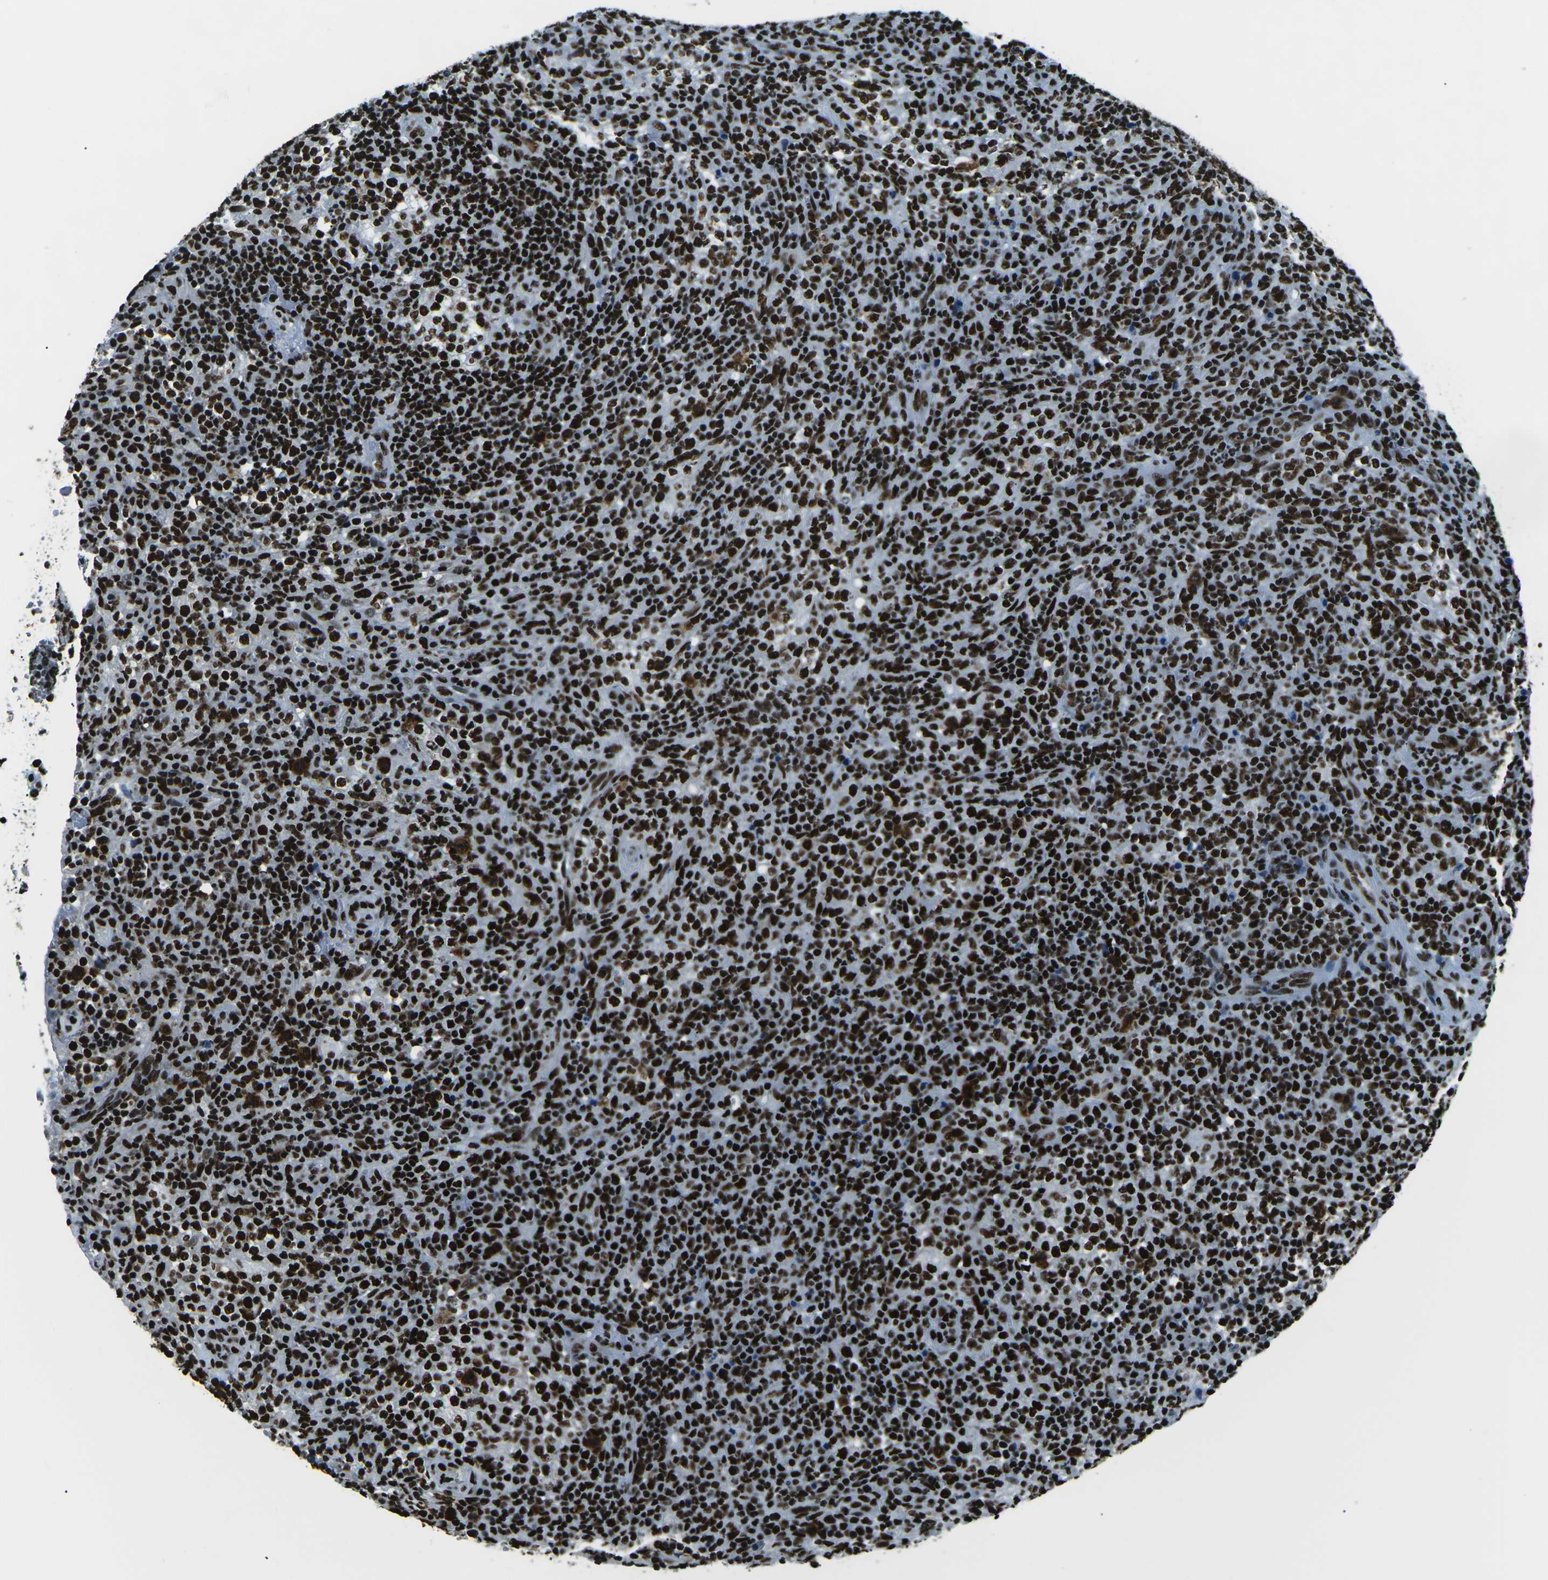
{"staining": {"intensity": "strong", "quantity": ">75%", "location": "nuclear"}, "tissue": "lymphoma", "cell_type": "Tumor cells", "image_type": "cancer", "snomed": [{"axis": "morphology", "description": "Malignant lymphoma, non-Hodgkin's type, High grade"}, {"axis": "topography", "description": "Lymph node"}], "caption": "Human malignant lymphoma, non-Hodgkin's type (high-grade) stained with a brown dye shows strong nuclear positive staining in approximately >75% of tumor cells.", "gene": "HNRNPL", "patient": {"sex": "female", "age": 76}}